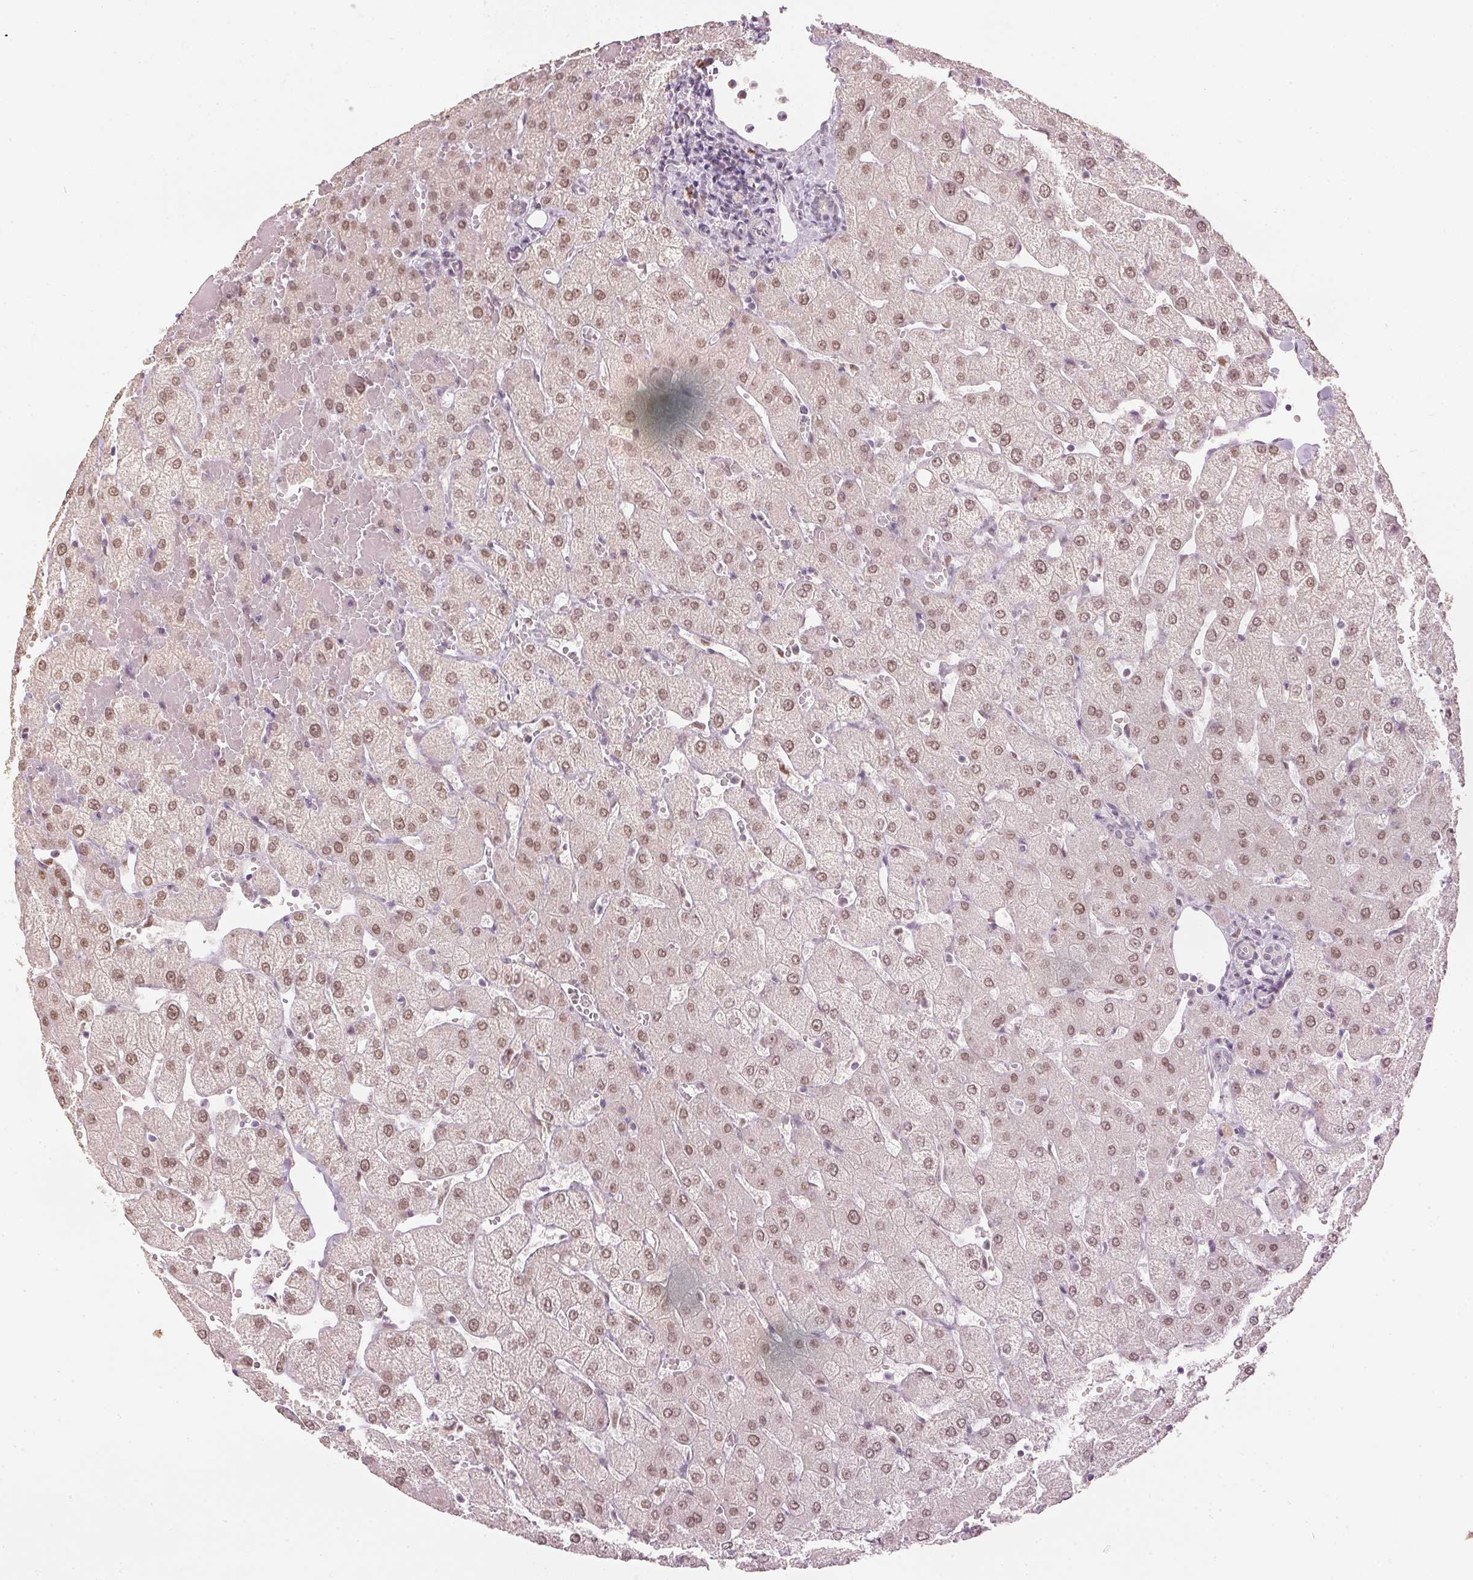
{"staining": {"intensity": "negative", "quantity": "none", "location": "none"}, "tissue": "liver", "cell_type": "Cholangiocytes", "image_type": "normal", "snomed": [{"axis": "morphology", "description": "Normal tissue, NOS"}, {"axis": "topography", "description": "Liver"}], "caption": "Immunohistochemistry (IHC) micrograph of unremarkable liver: liver stained with DAB (3,3'-diaminobenzidine) demonstrates no significant protein positivity in cholangiocytes.", "gene": "ENSG00000267001", "patient": {"sex": "female", "age": 54}}